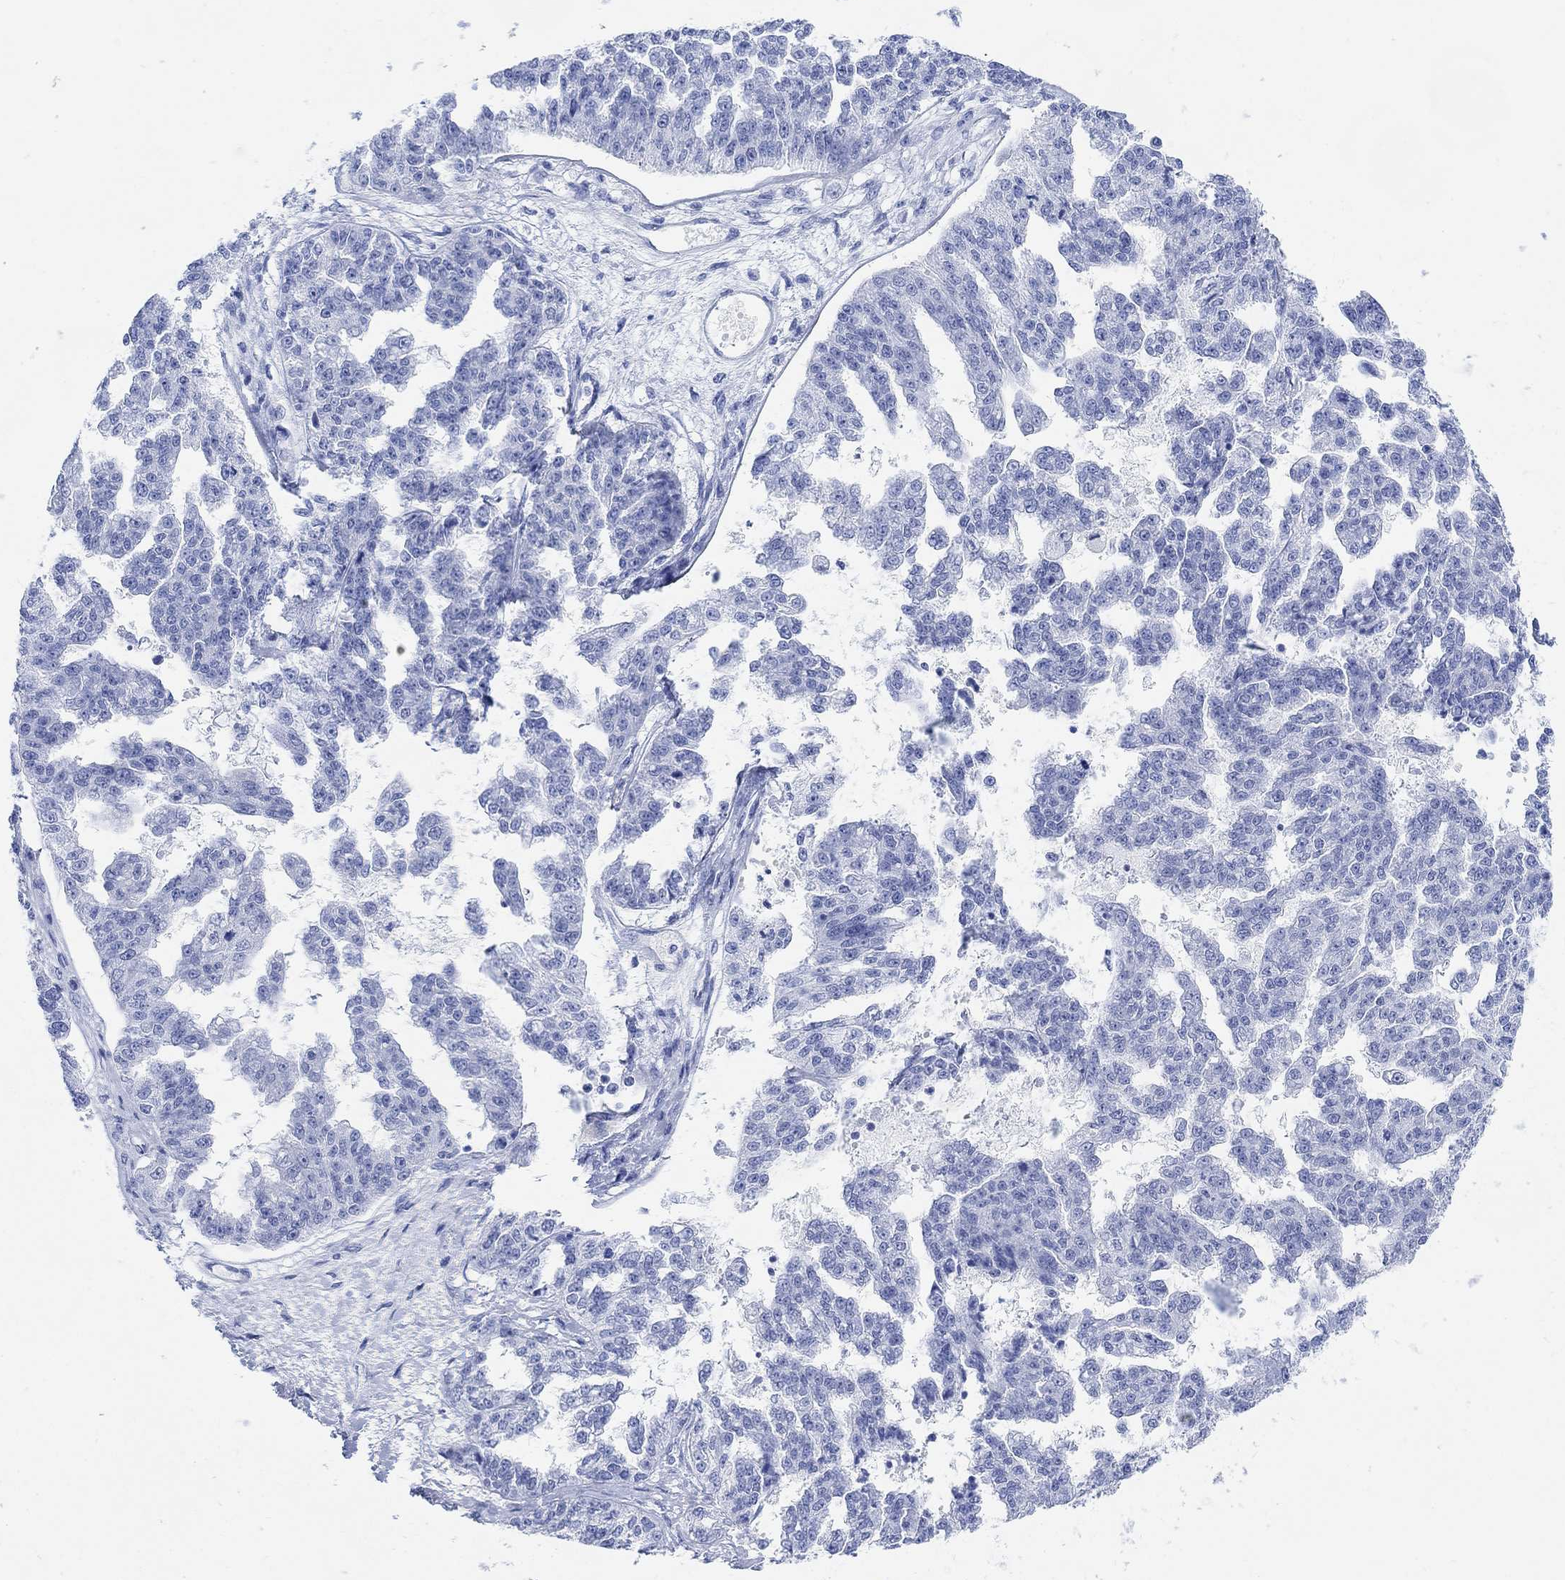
{"staining": {"intensity": "negative", "quantity": "none", "location": "none"}, "tissue": "ovarian cancer", "cell_type": "Tumor cells", "image_type": "cancer", "snomed": [{"axis": "morphology", "description": "Cystadenocarcinoma, serous, NOS"}, {"axis": "topography", "description": "Ovary"}], "caption": "A high-resolution image shows immunohistochemistry (IHC) staining of ovarian serous cystadenocarcinoma, which shows no significant expression in tumor cells.", "gene": "ANKRD33", "patient": {"sex": "female", "age": 58}}